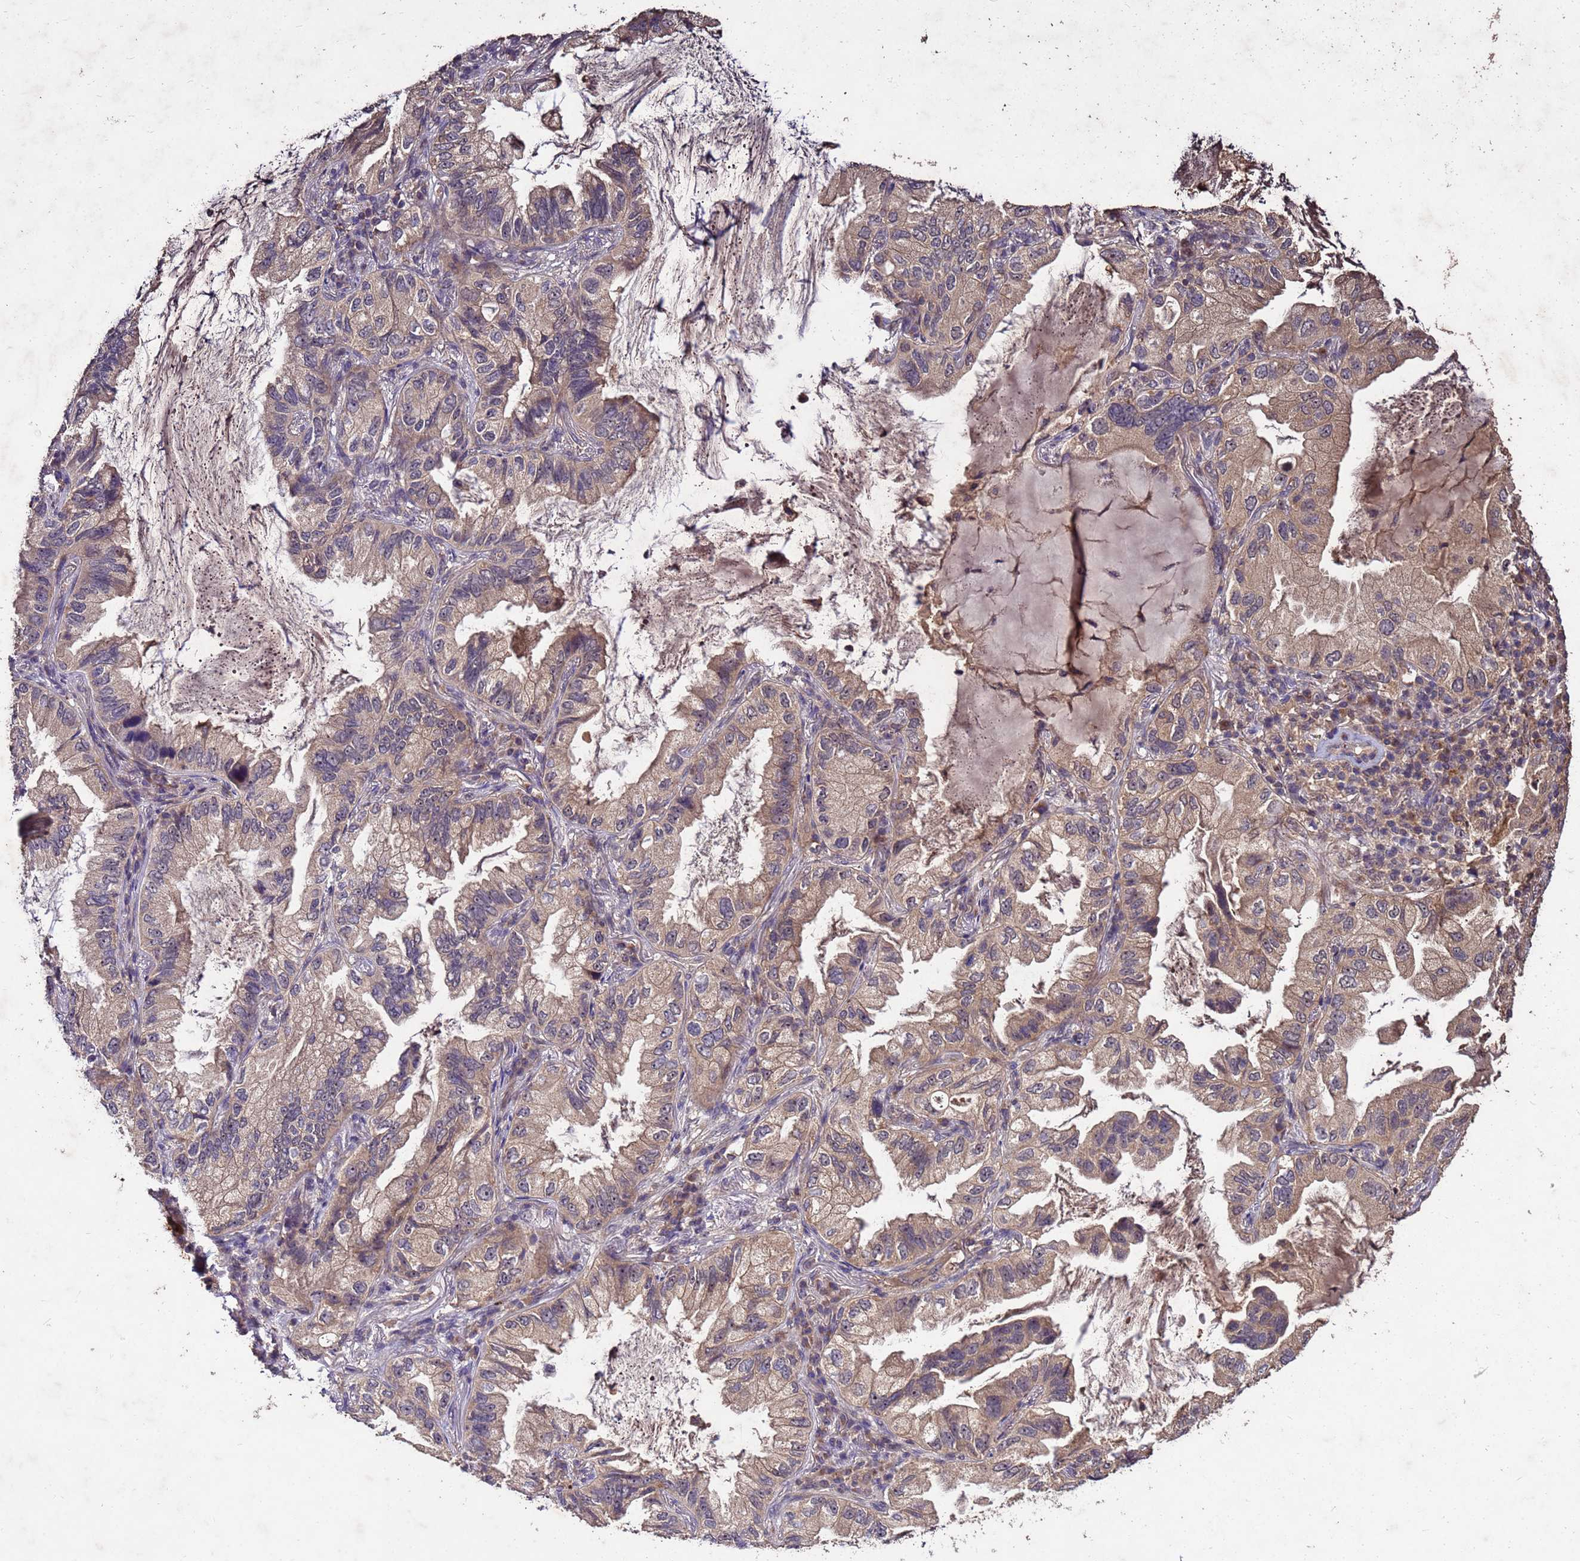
{"staining": {"intensity": "weak", "quantity": ">75%", "location": "cytoplasmic/membranous"}, "tissue": "lung cancer", "cell_type": "Tumor cells", "image_type": "cancer", "snomed": [{"axis": "morphology", "description": "Adenocarcinoma, NOS"}, {"axis": "topography", "description": "Lung"}], "caption": "DAB (3,3'-diaminobenzidine) immunohistochemical staining of lung cancer (adenocarcinoma) demonstrates weak cytoplasmic/membranous protein expression in approximately >75% of tumor cells.", "gene": "TOR4A", "patient": {"sex": "female", "age": 69}}